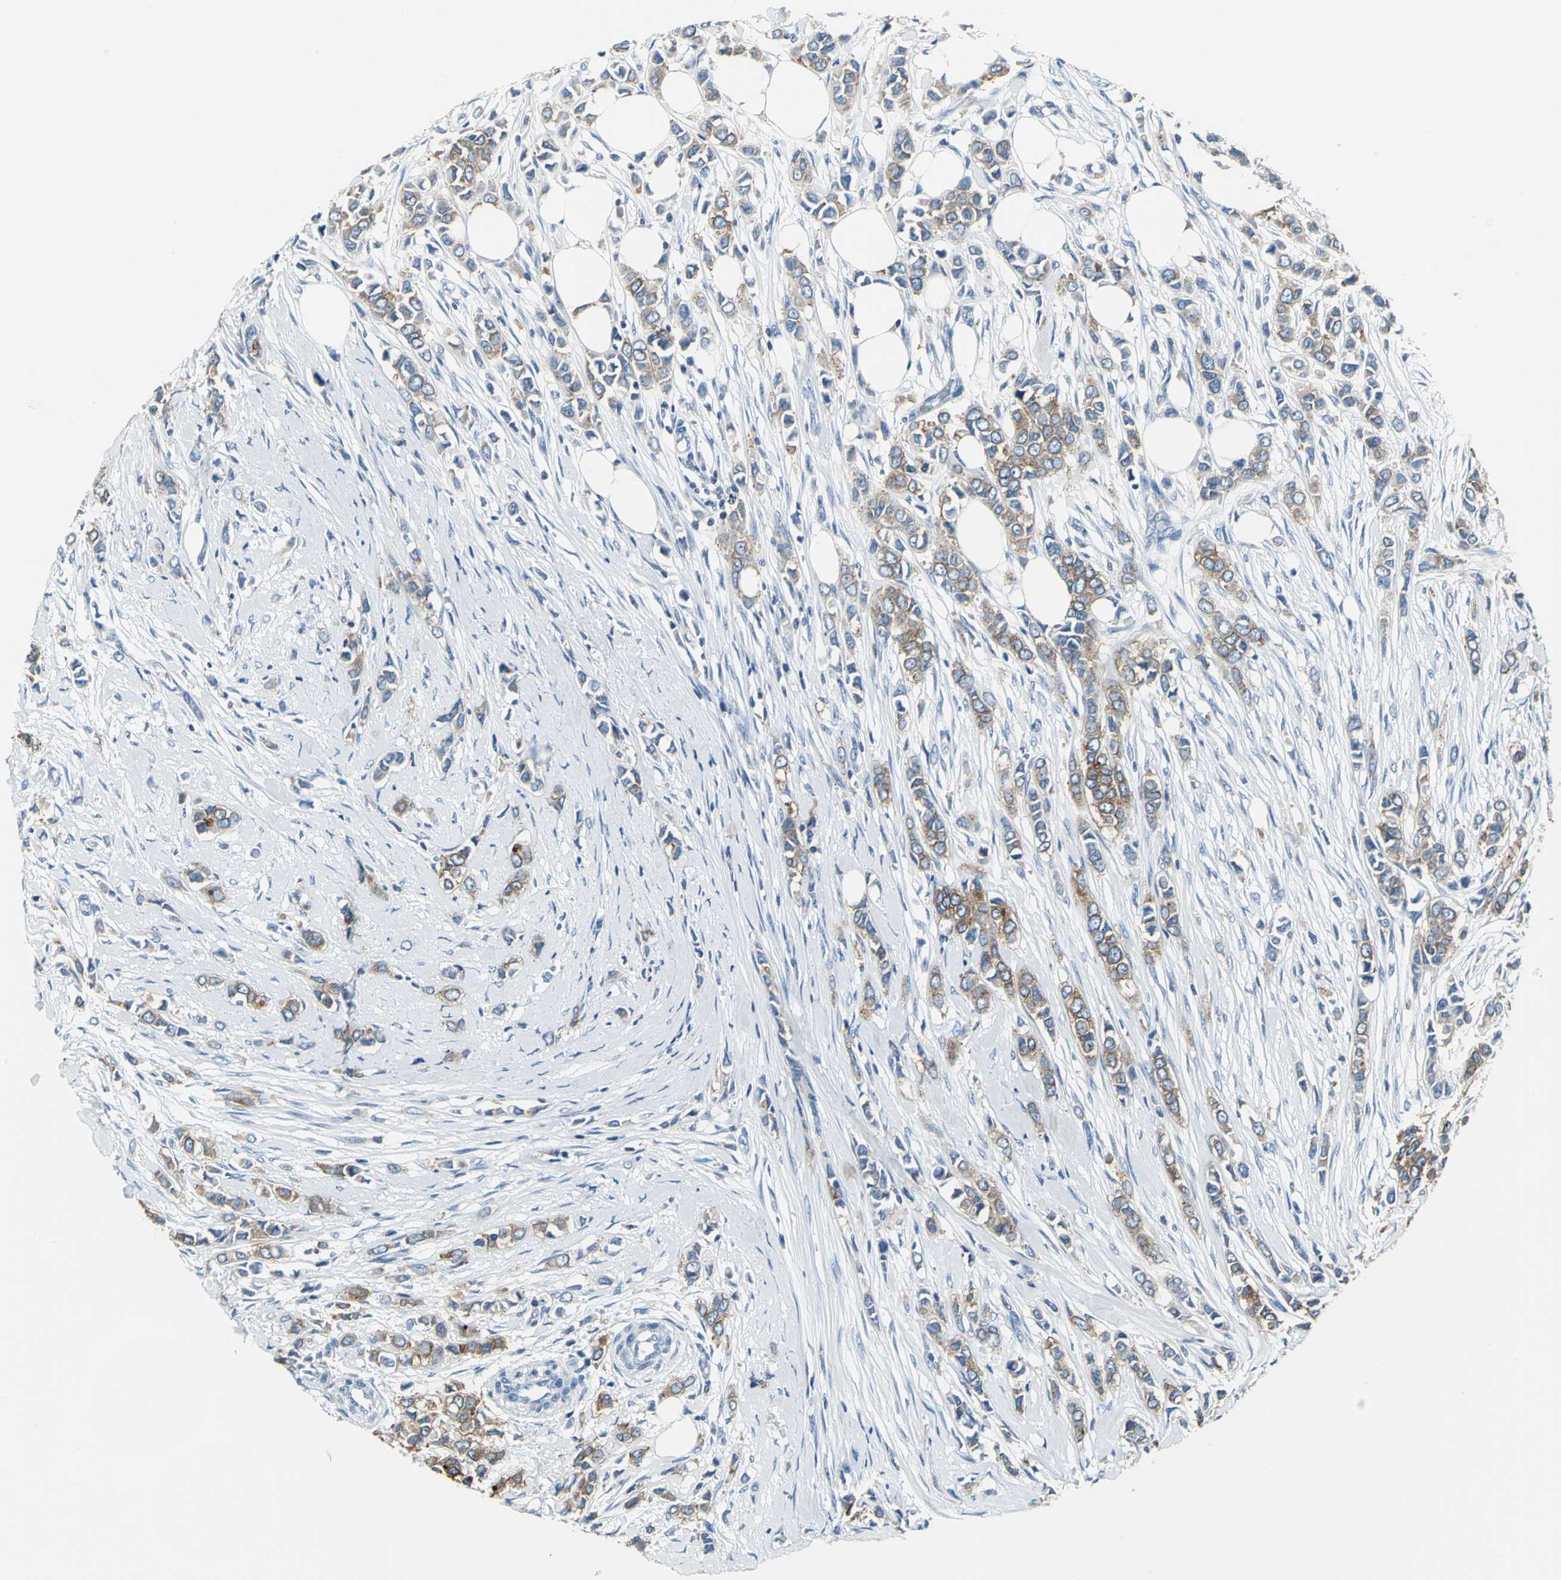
{"staining": {"intensity": "moderate", "quantity": ">75%", "location": "cytoplasmic/membranous"}, "tissue": "breast cancer", "cell_type": "Tumor cells", "image_type": "cancer", "snomed": [{"axis": "morphology", "description": "Lobular carcinoma"}, {"axis": "topography", "description": "Breast"}], "caption": "Tumor cells show medium levels of moderate cytoplasmic/membranous expression in about >75% of cells in human breast cancer.", "gene": "IQGAP2", "patient": {"sex": "female", "age": 51}}